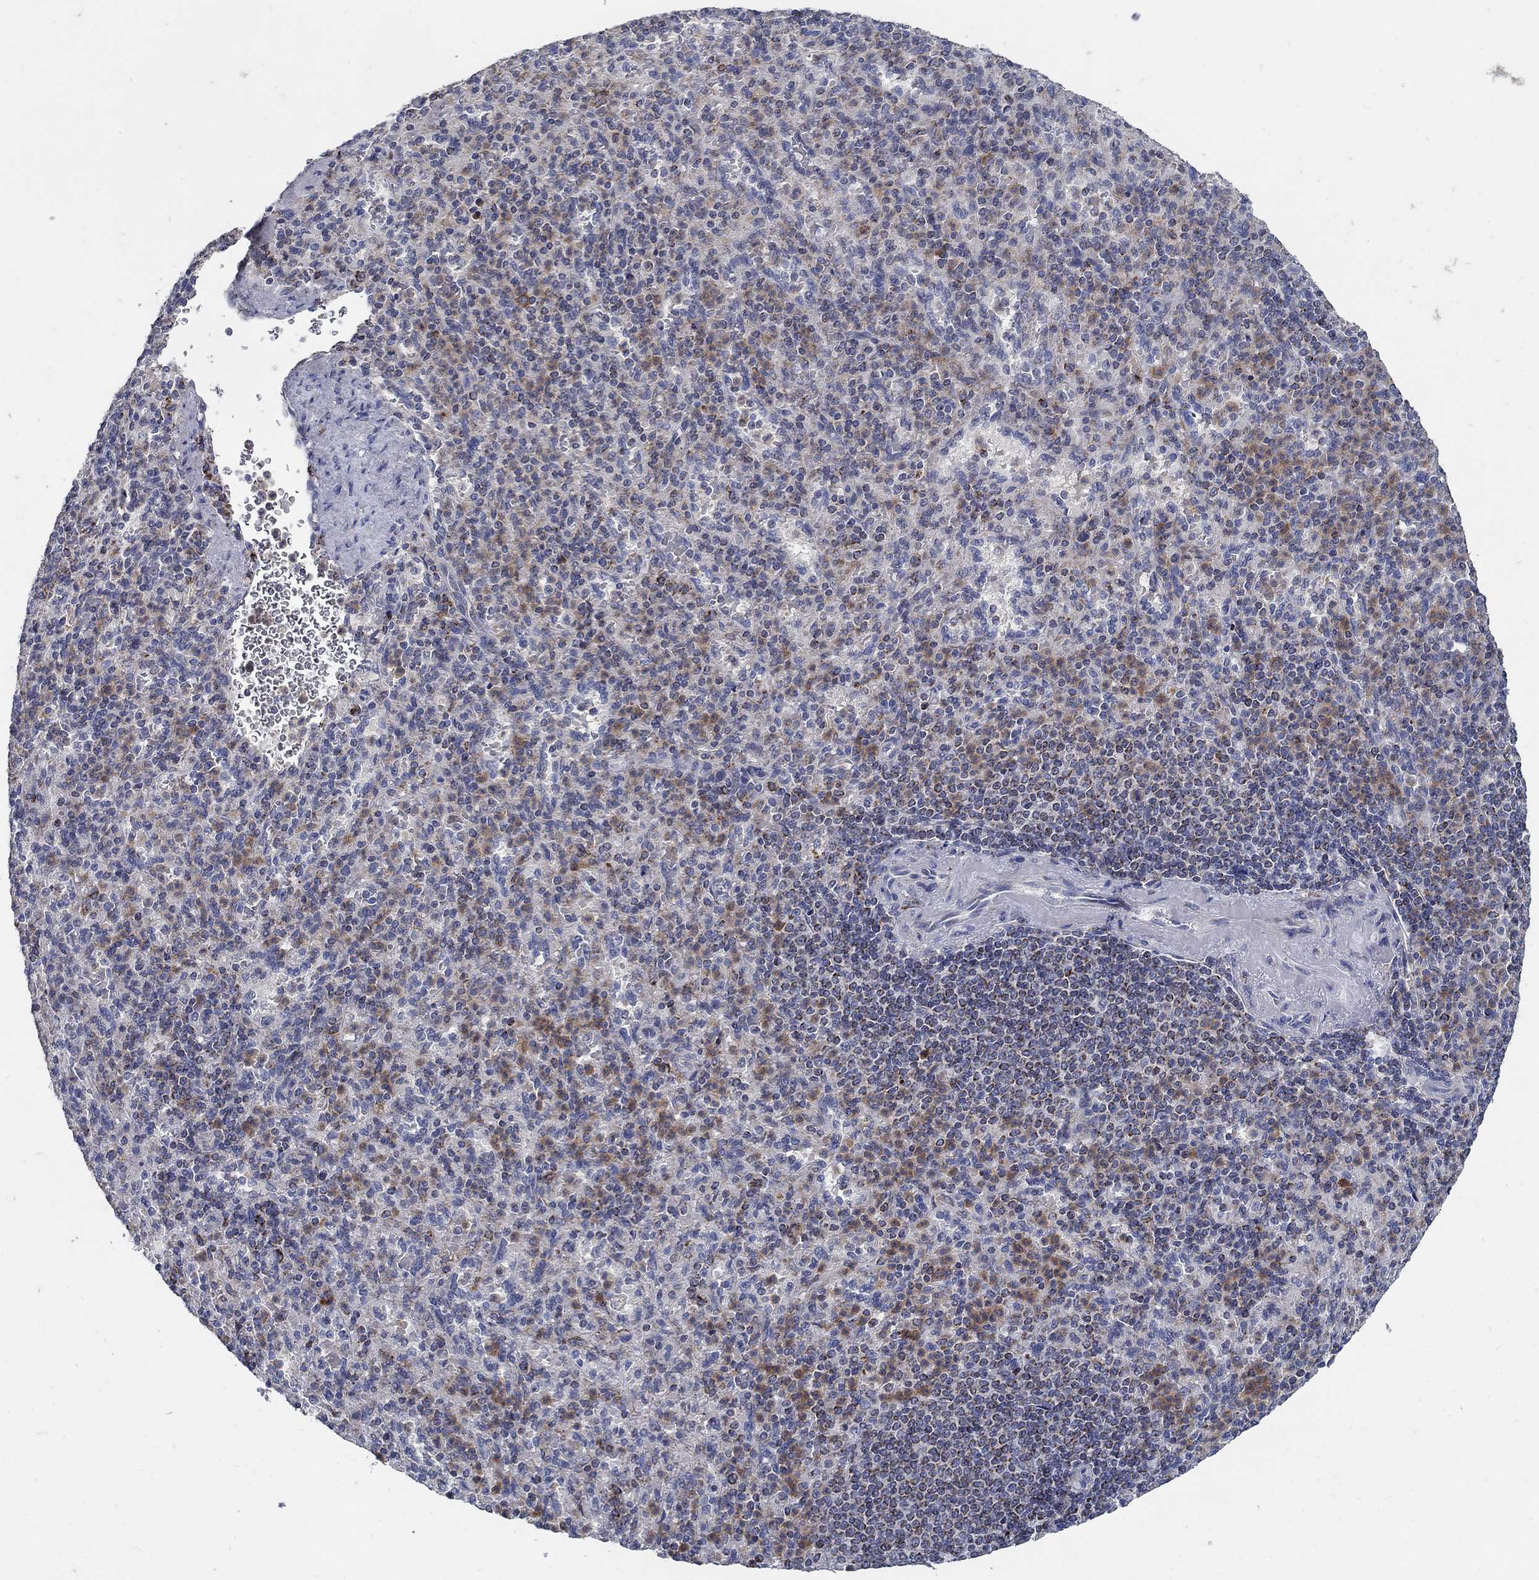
{"staining": {"intensity": "moderate", "quantity": "<25%", "location": "cytoplasmic/membranous"}, "tissue": "spleen", "cell_type": "Cells in red pulp", "image_type": "normal", "snomed": [{"axis": "morphology", "description": "Normal tissue, NOS"}, {"axis": "topography", "description": "Spleen"}], "caption": "Immunohistochemical staining of benign human spleen exhibits moderate cytoplasmic/membranous protein expression in approximately <25% of cells in red pulp.", "gene": "HMX2", "patient": {"sex": "female", "age": 74}}